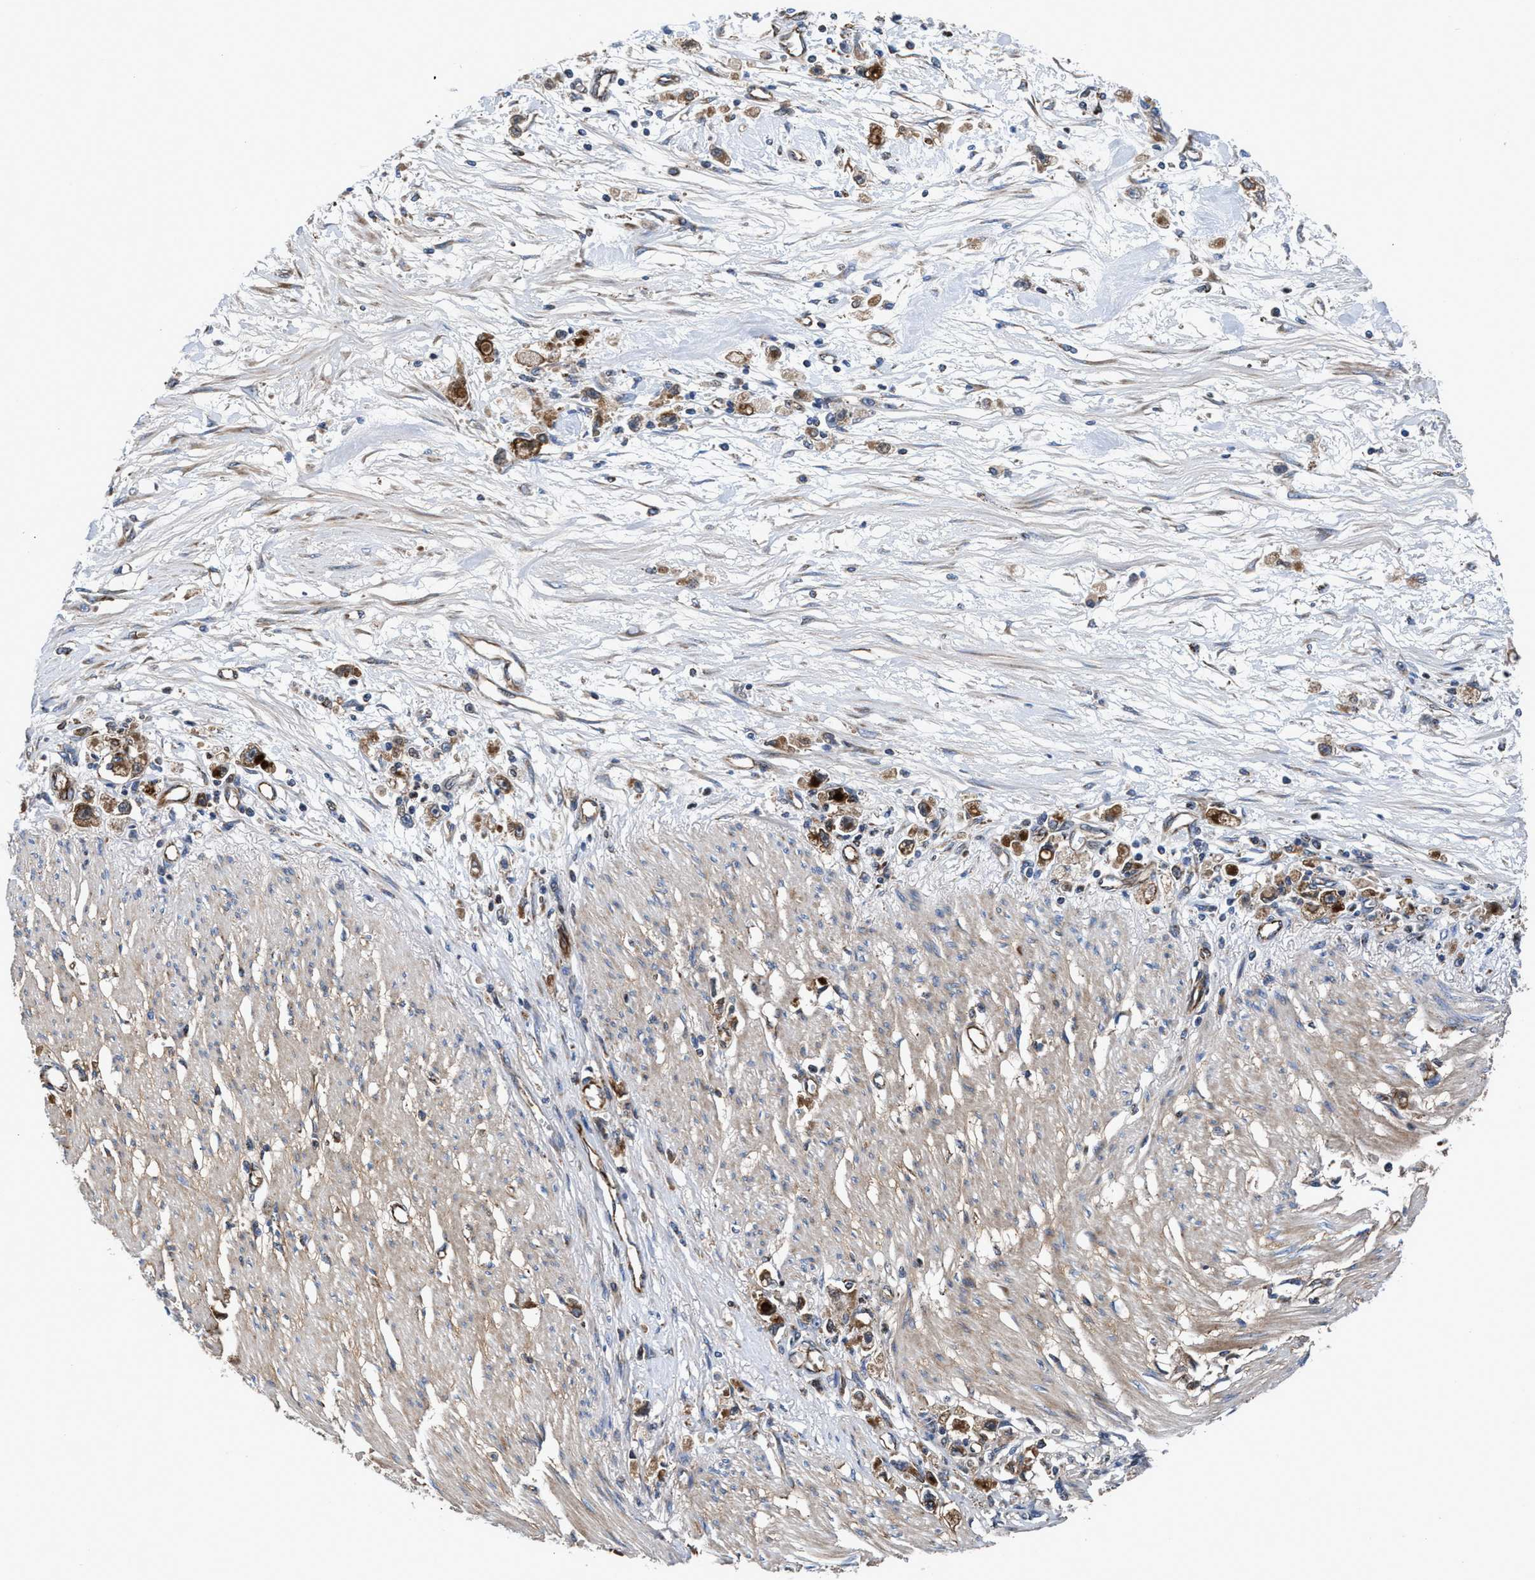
{"staining": {"intensity": "moderate", "quantity": ">75%", "location": "cytoplasmic/membranous"}, "tissue": "stomach cancer", "cell_type": "Tumor cells", "image_type": "cancer", "snomed": [{"axis": "morphology", "description": "Adenocarcinoma, NOS"}, {"axis": "topography", "description": "Stomach"}], "caption": "Stomach cancer tissue exhibits moderate cytoplasmic/membranous staining in about >75% of tumor cells", "gene": "PRR15L", "patient": {"sex": "female", "age": 59}}